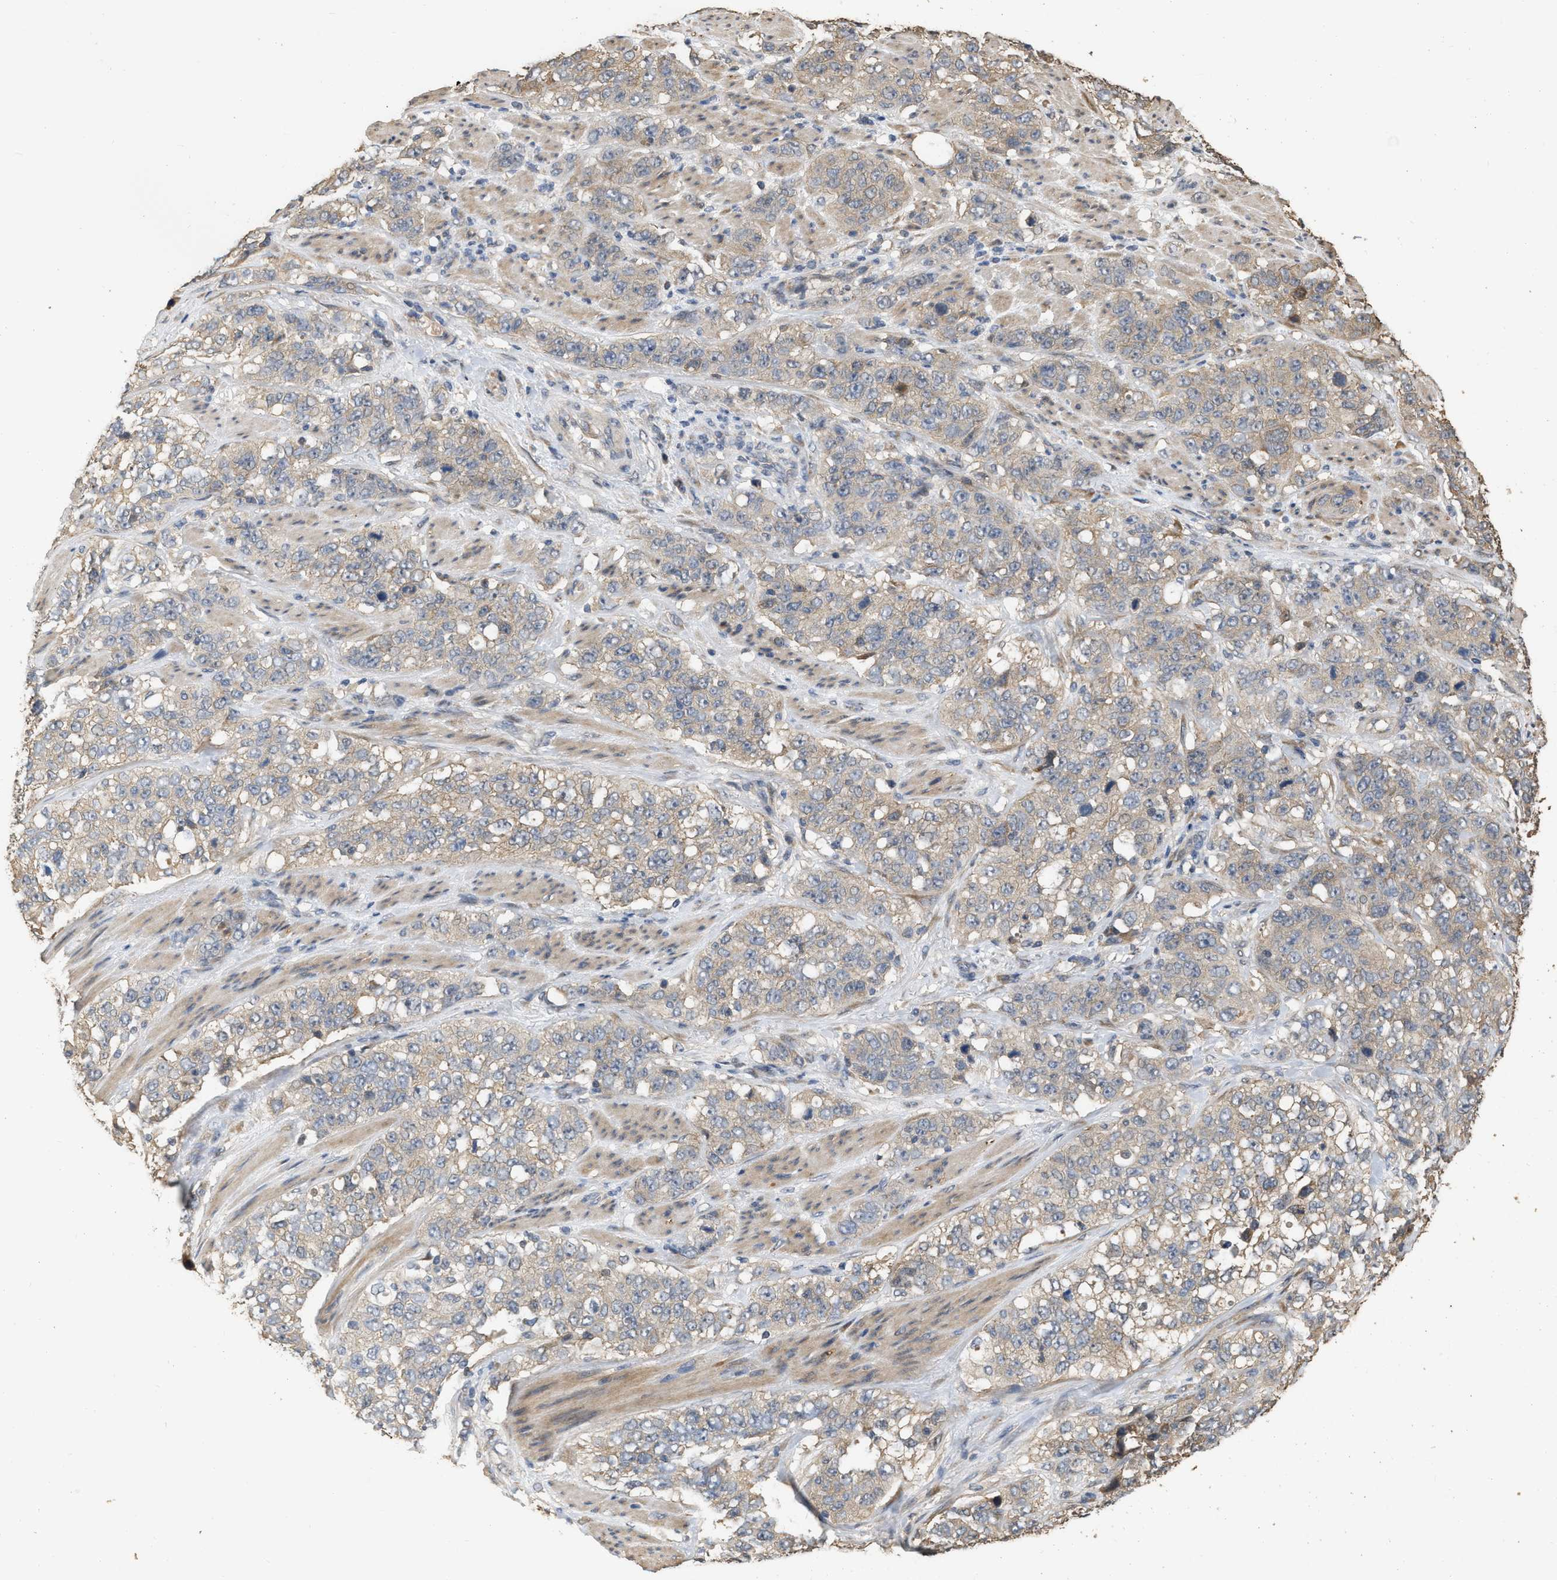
{"staining": {"intensity": "weak", "quantity": ">75%", "location": "cytoplasmic/membranous"}, "tissue": "stomach cancer", "cell_type": "Tumor cells", "image_type": "cancer", "snomed": [{"axis": "morphology", "description": "Adenocarcinoma, NOS"}, {"axis": "topography", "description": "Stomach"}], "caption": "High-power microscopy captured an immunohistochemistry photomicrograph of stomach cancer, revealing weak cytoplasmic/membranous positivity in about >75% of tumor cells.", "gene": "NCS1", "patient": {"sex": "male", "age": 48}}